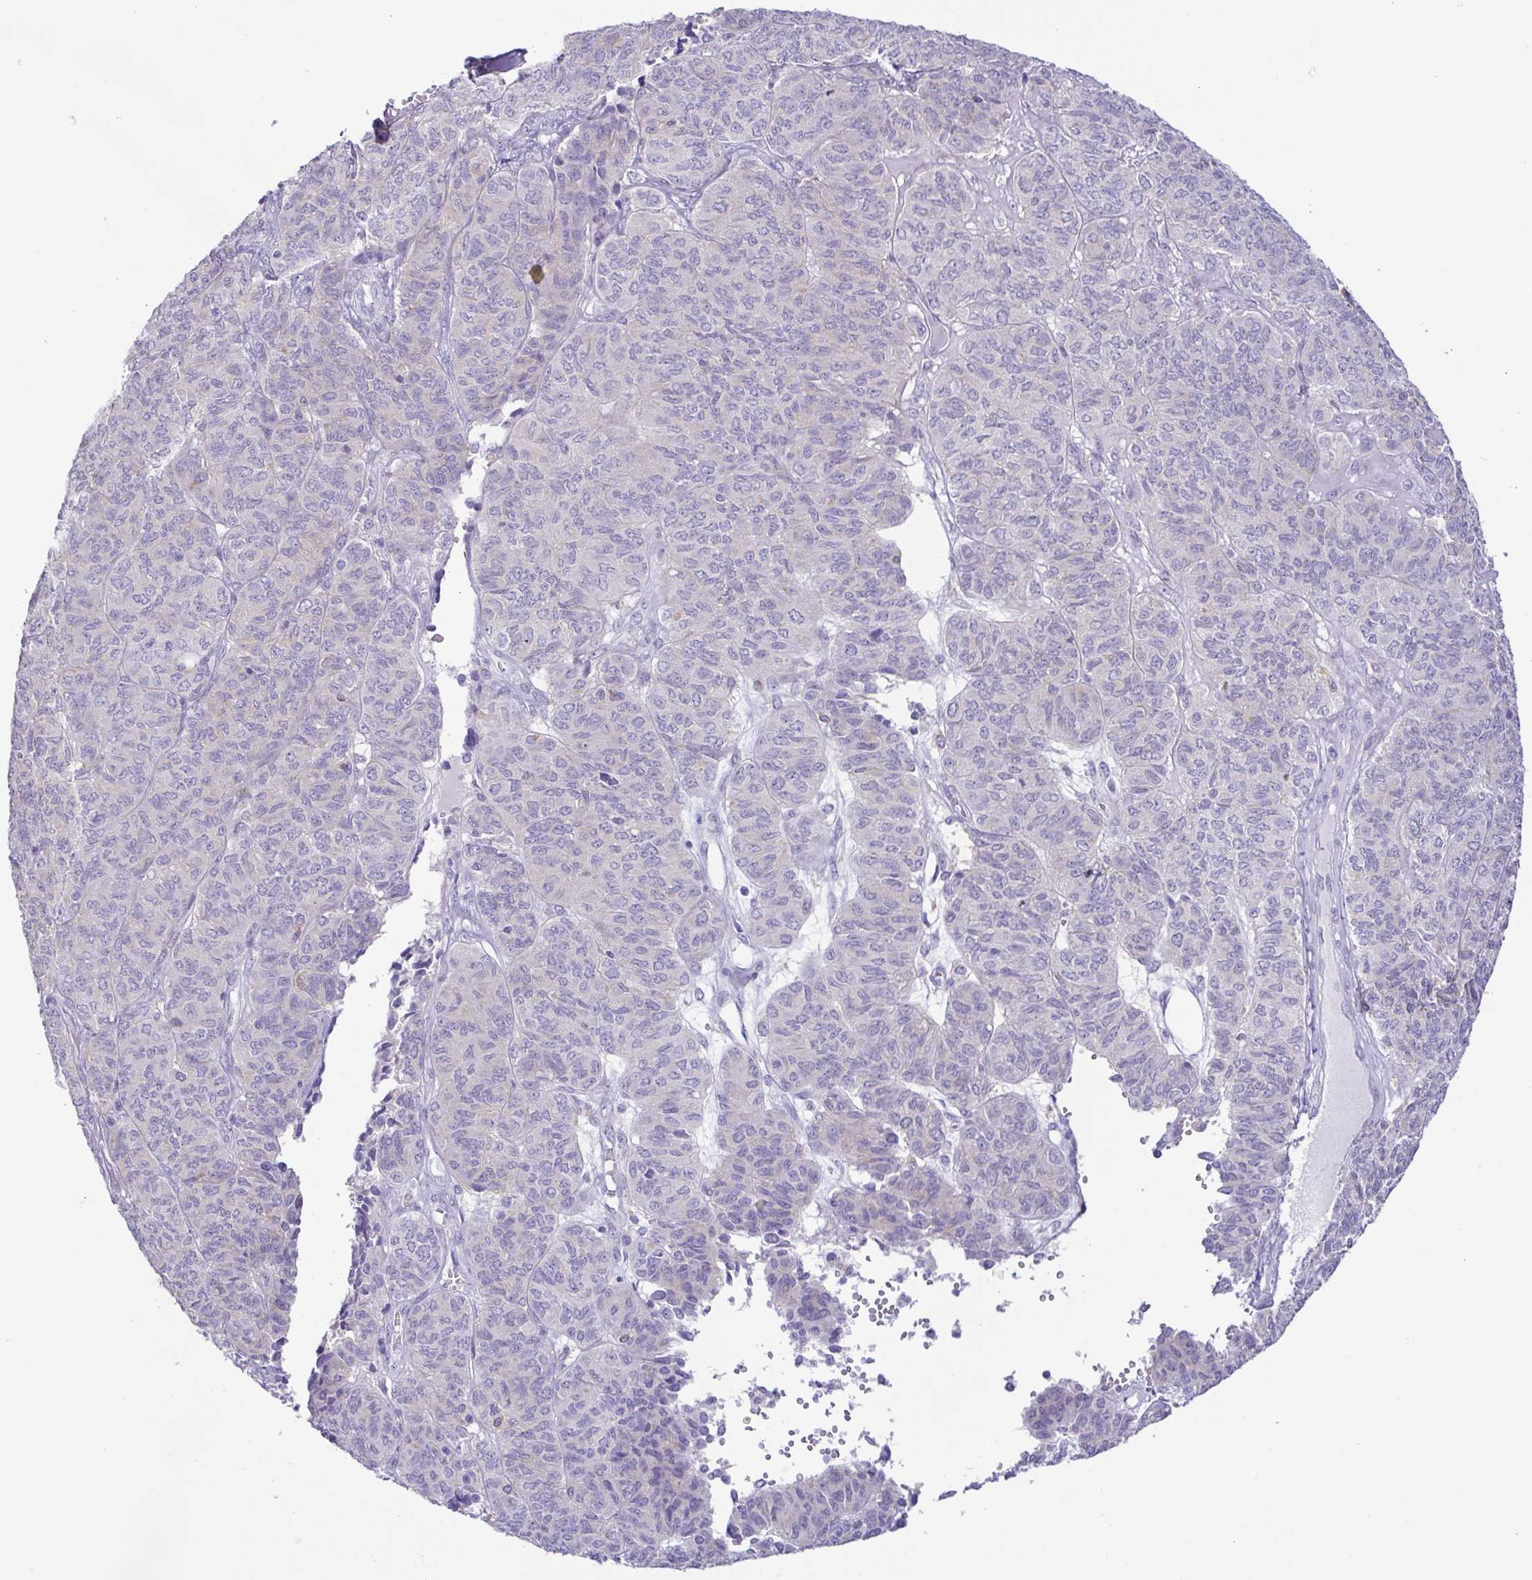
{"staining": {"intensity": "negative", "quantity": "none", "location": "none"}, "tissue": "ovarian cancer", "cell_type": "Tumor cells", "image_type": "cancer", "snomed": [{"axis": "morphology", "description": "Carcinoma, endometroid"}, {"axis": "topography", "description": "Ovary"}], "caption": "Ovarian cancer (endometroid carcinoma) stained for a protein using IHC reveals no expression tumor cells.", "gene": "ATP6V1G2", "patient": {"sex": "female", "age": 80}}